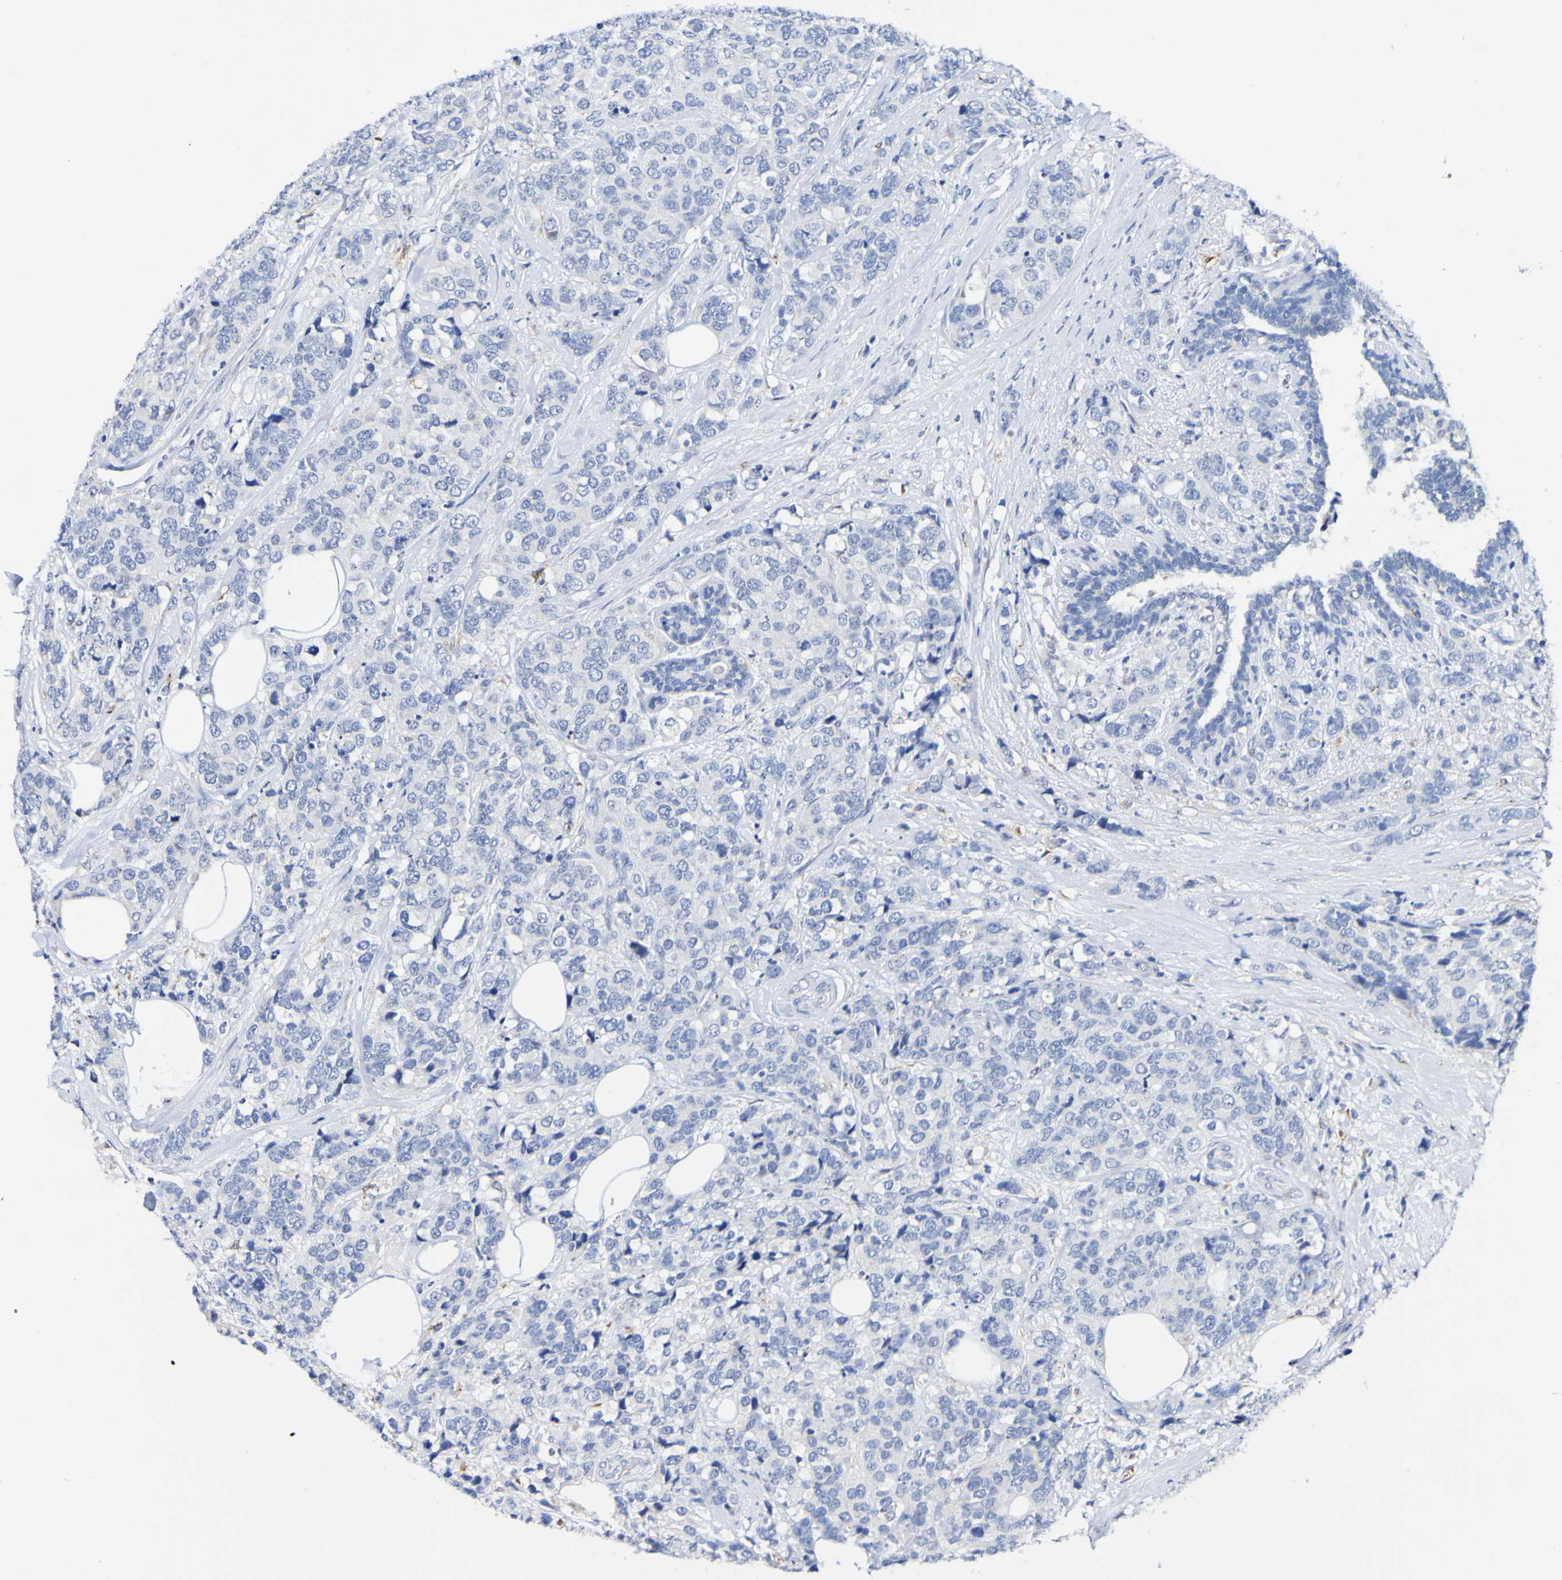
{"staining": {"intensity": "negative", "quantity": "none", "location": "none"}, "tissue": "breast cancer", "cell_type": "Tumor cells", "image_type": "cancer", "snomed": [{"axis": "morphology", "description": "Lobular carcinoma"}, {"axis": "topography", "description": "Breast"}], "caption": "A high-resolution histopathology image shows immunohistochemistry staining of breast lobular carcinoma, which displays no significant positivity in tumor cells.", "gene": "SEZ6", "patient": {"sex": "female", "age": 59}}